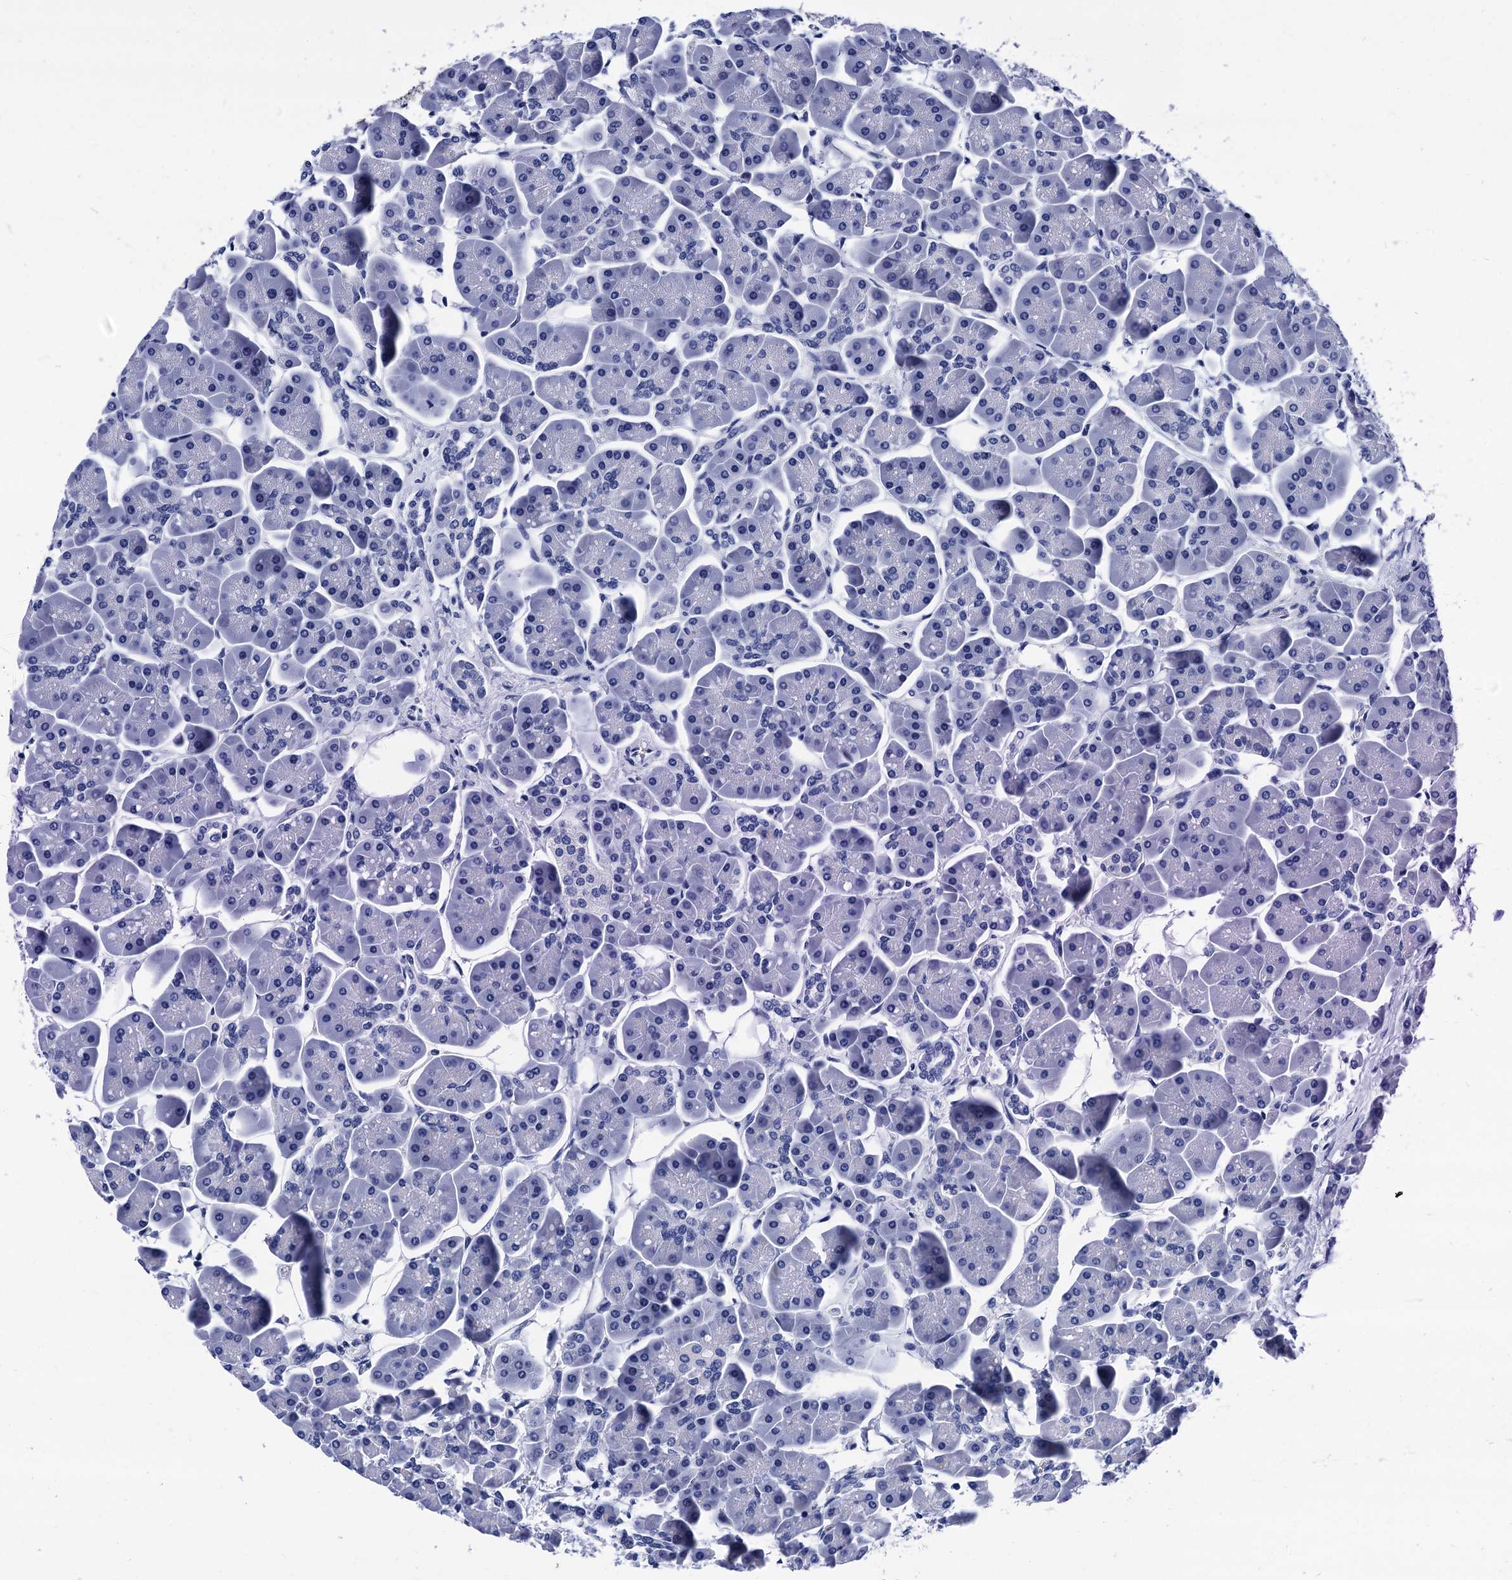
{"staining": {"intensity": "negative", "quantity": "none", "location": "none"}, "tissue": "pancreas", "cell_type": "Exocrine glandular cells", "image_type": "normal", "snomed": [{"axis": "morphology", "description": "Normal tissue, NOS"}, {"axis": "topography", "description": "Pancreas"}], "caption": "The image shows no significant expression in exocrine glandular cells of pancreas. (DAB immunohistochemistry, high magnification).", "gene": "MYBPC3", "patient": {"sex": "male", "age": 66}}